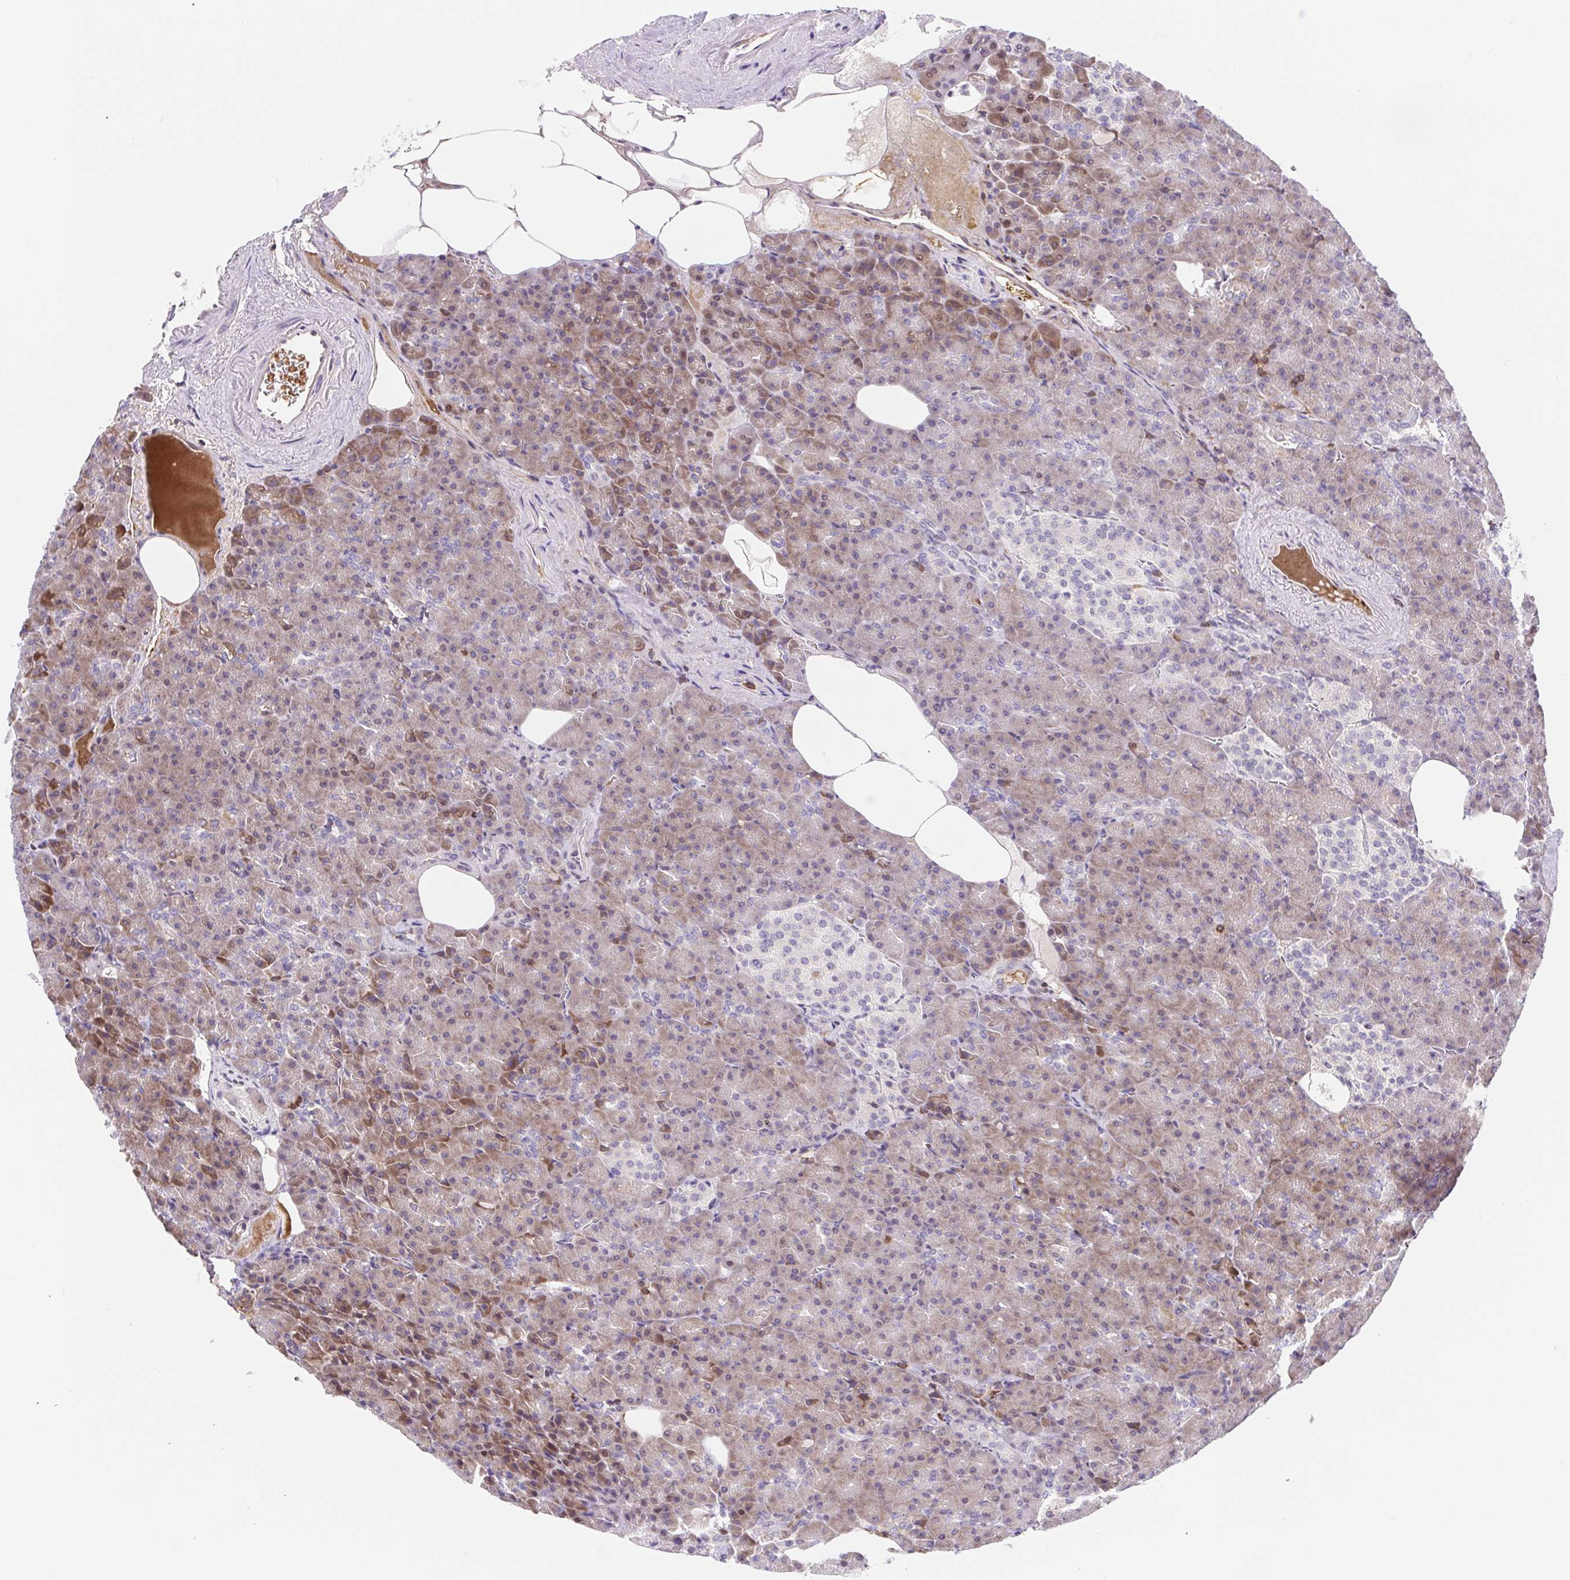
{"staining": {"intensity": "weak", "quantity": "25%-75%", "location": "cytoplasmic/membranous"}, "tissue": "pancreas", "cell_type": "Exocrine glandular cells", "image_type": "normal", "snomed": [{"axis": "morphology", "description": "Normal tissue, NOS"}, {"axis": "topography", "description": "Pancreas"}], "caption": "Immunohistochemistry photomicrograph of benign pancreas: pancreas stained using immunohistochemistry demonstrates low levels of weak protein expression localized specifically in the cytoplasmic/membranous of exocrine glandular cells, appearing as a cytoplasmic/membranous brown color.", "gene": "TPRG1", "patient": {"sex": "female", "age": 74}}